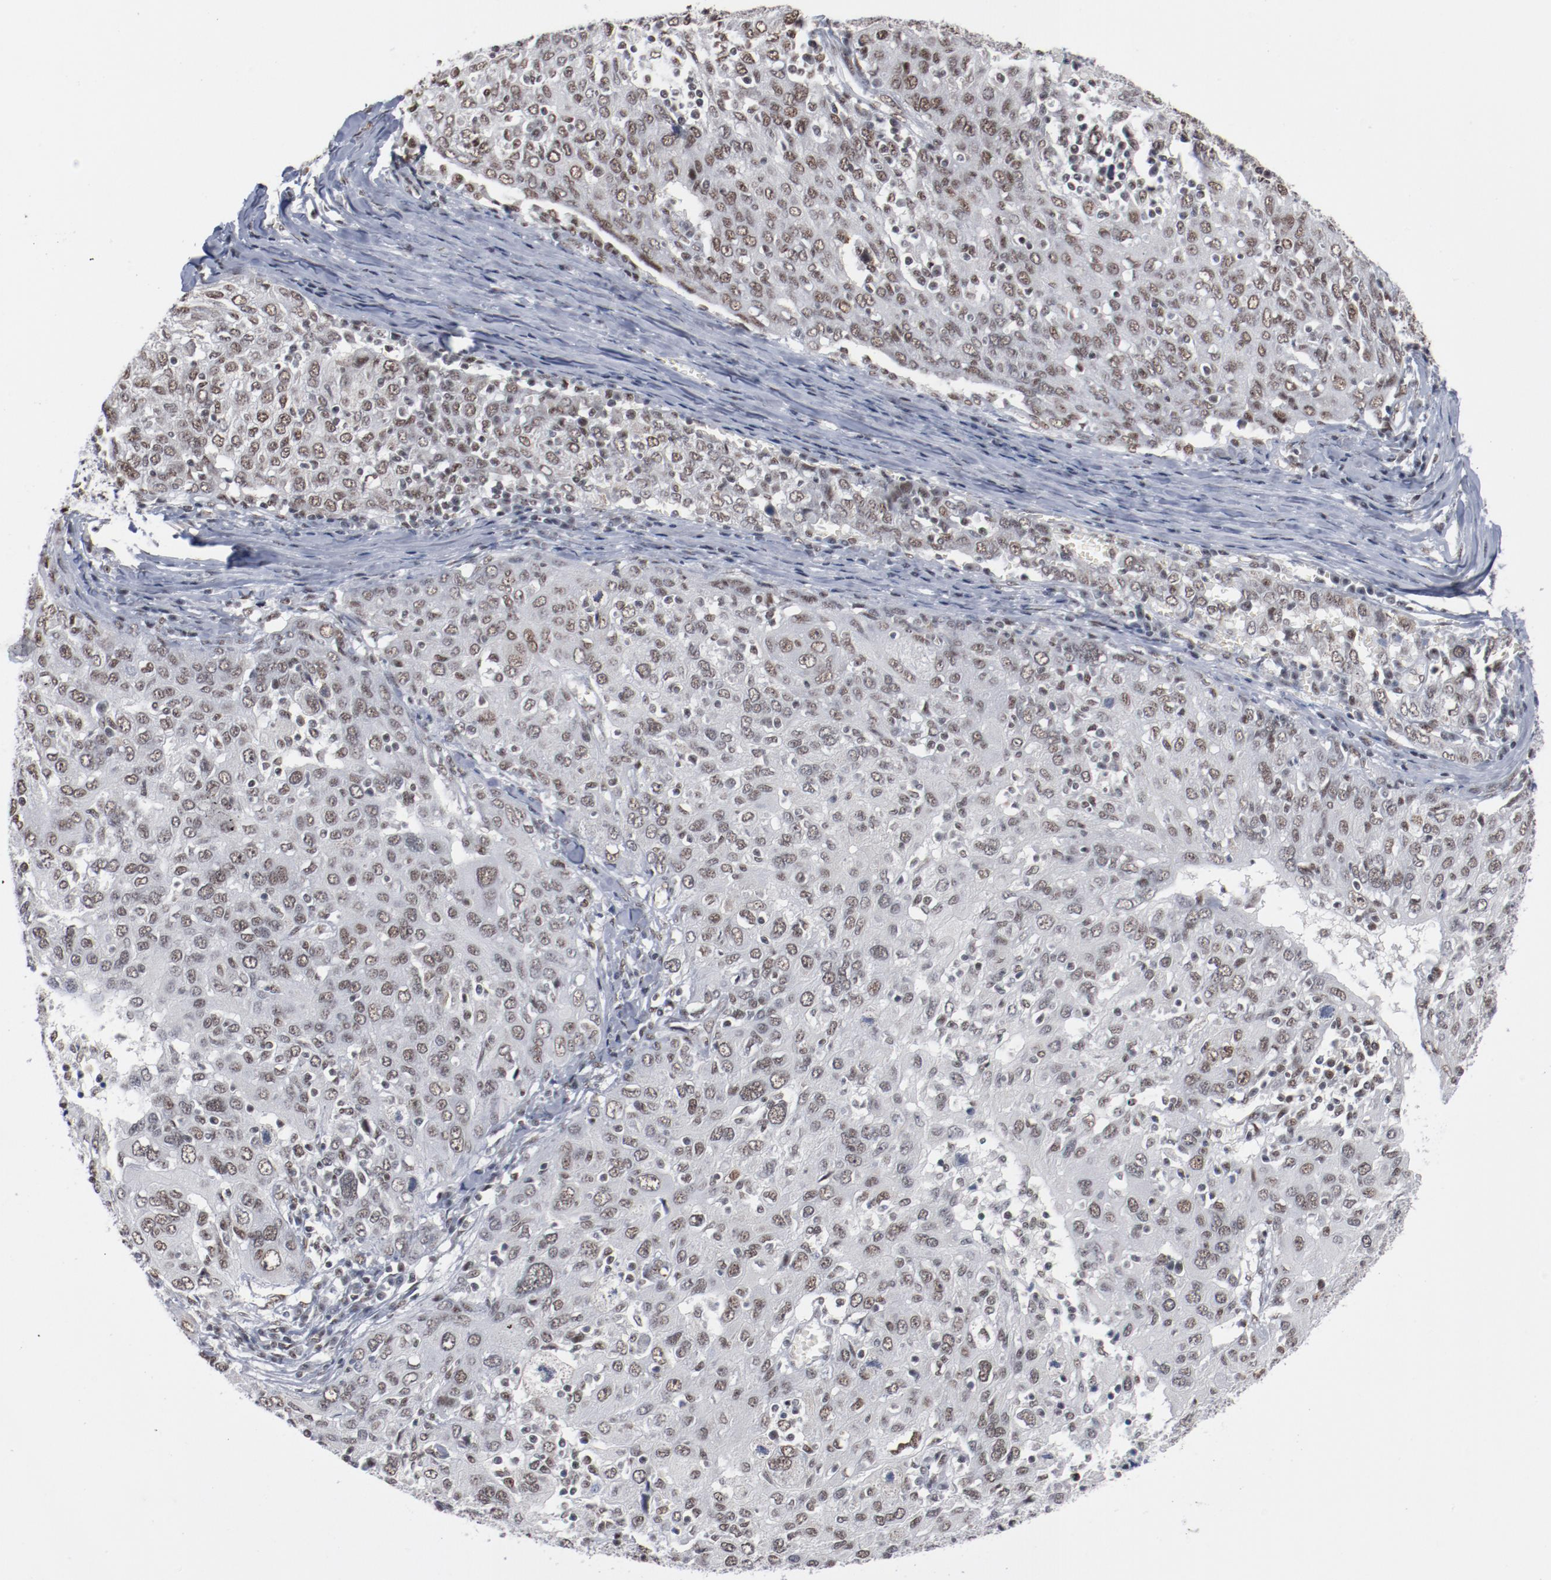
{"staining": {"intensity": "weak", "quantity": ">75%", "location": "nuclear"}, "tissue": "ovarian cancer", "cell_type": "Tumor cells", "image_type": "cancer", "snomed": [{"axis": "morphology", "description": "Carcinoma, endometroid"}, {"axis": "topography", "description": "Ovary"}], "caption": "Immunohistochemical staining of ovarian cancer (endometroid carcinoma) displays low levels of weak nuclear protein positivity in about >75% of tumor cells. (DAB = brown stain, brightfield microscopy at high magnification).", "gene": "BUB3", "patient": {"sex": "female", "age": 50}}